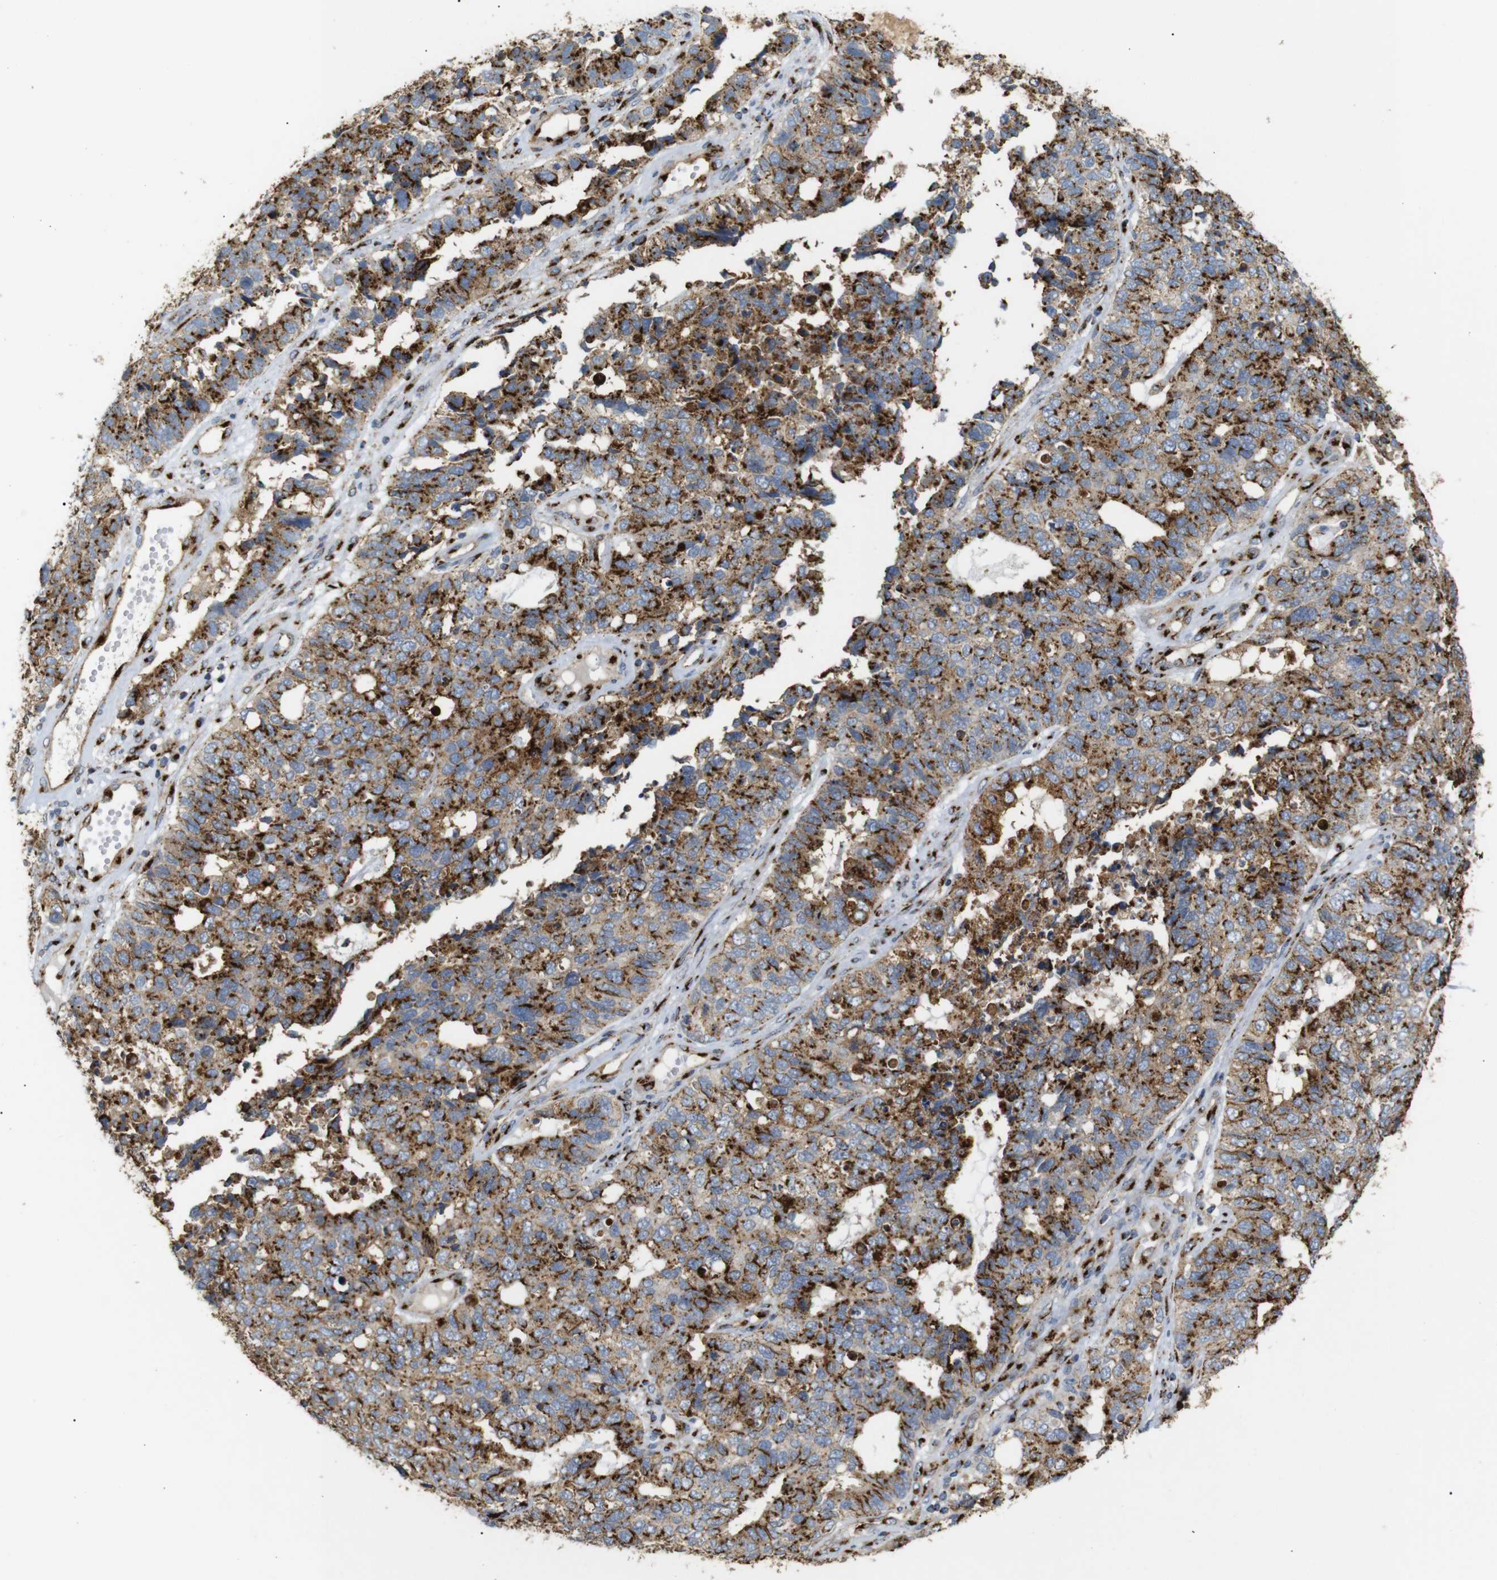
{"staining": {"intensity": "strong", "quantity": ">75%", "location": "cytoplasmic/membranous"}, "tissue": "cervical cancer", "cell_type": "Tumor cells", "image_type": "cancer", "snomed": [{"axis": "morphology", "description": "Squamous cell carcinoma, NOS"}, {"axis": "topography", "description": "Cervix"}], "caption": "Immunohistochemistry of human cervical squamous cell carcinoma demonstrates high levels of strong cytoplasmic/membranous staining in about >75% of tumor cells.", "gene": "TGOLN2", "patient": {"sex": "female", "age": 63}}